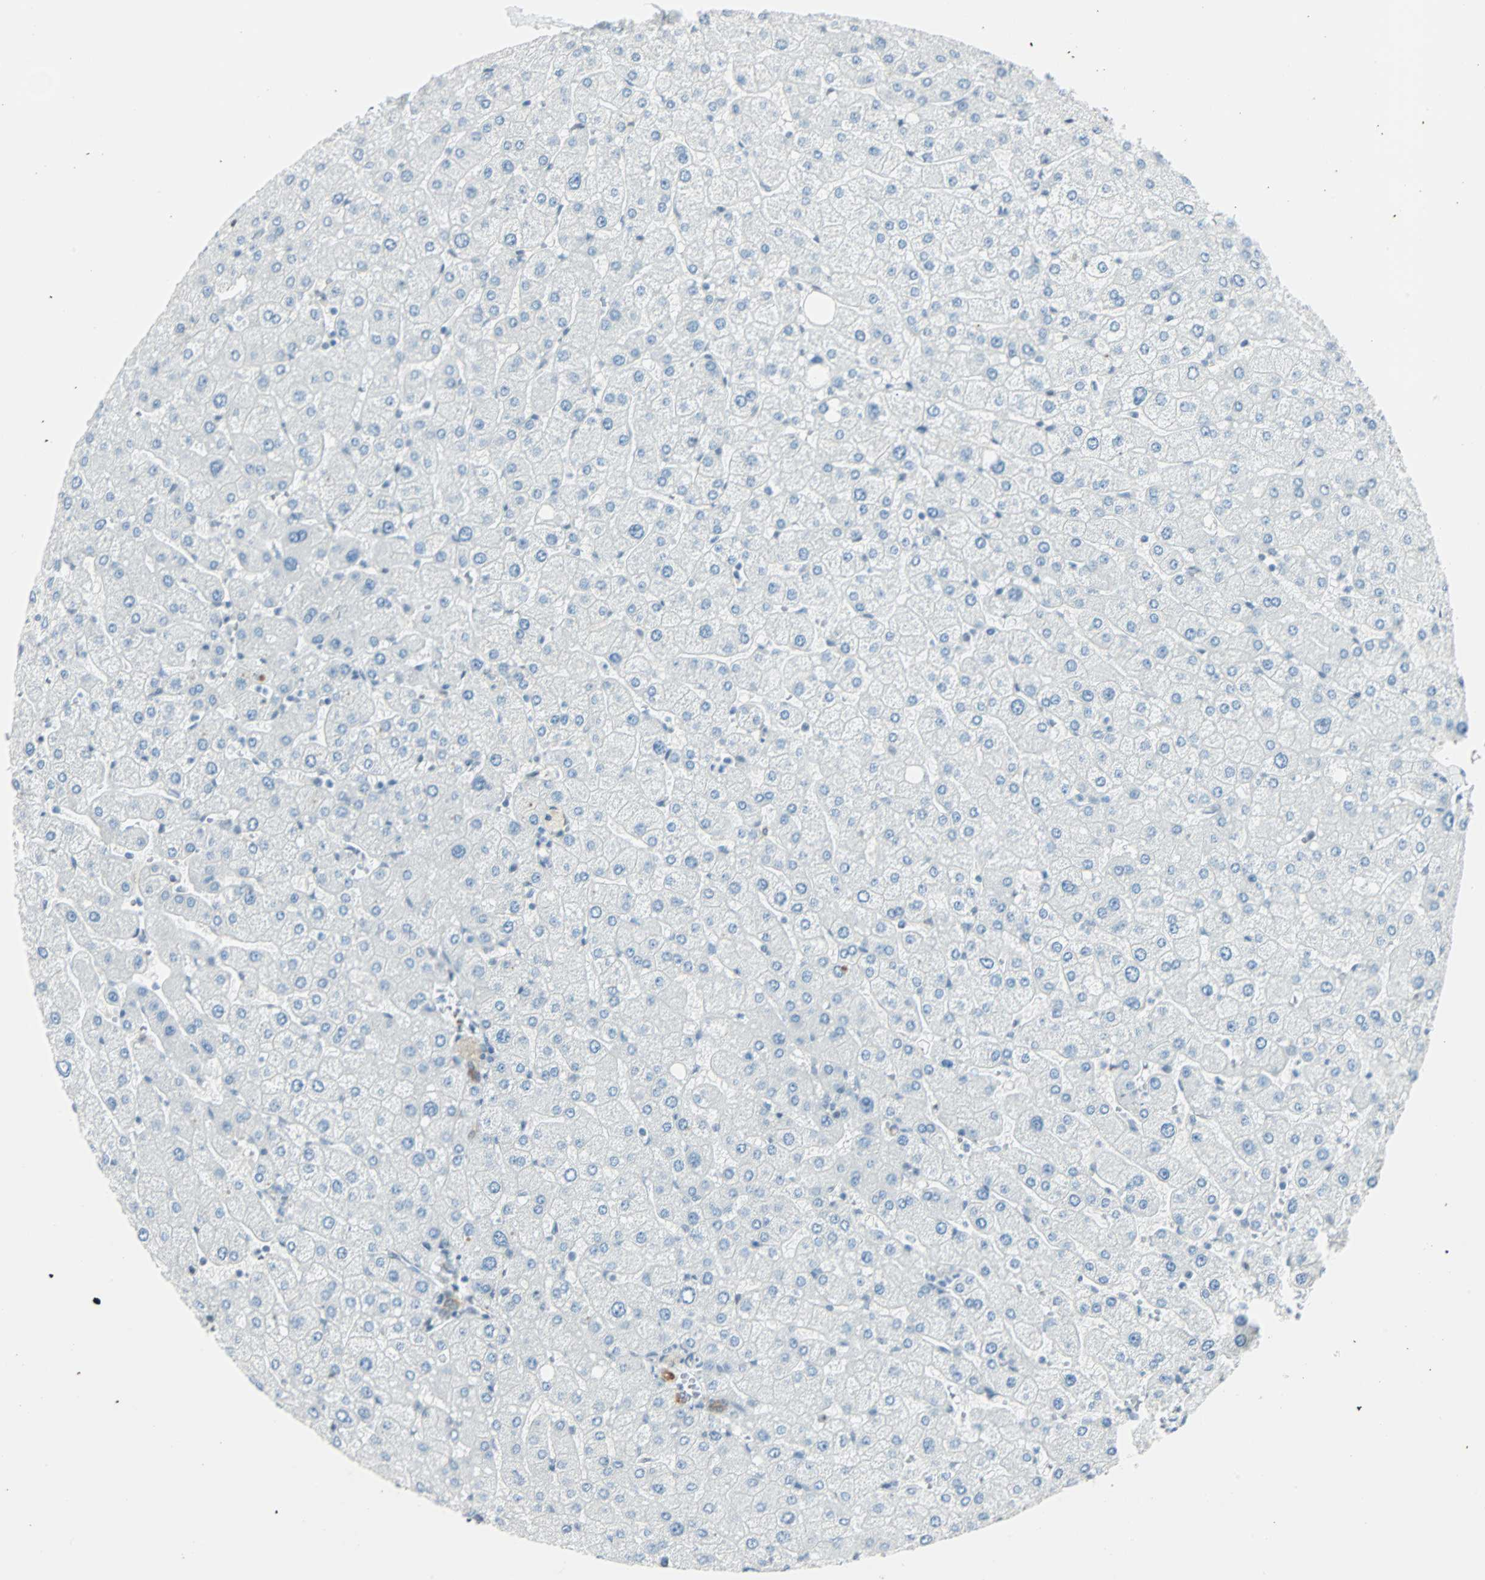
{"staining": {"intensity": "strong", "quantity": ">75%", "location": "cytoplasmic/membranous"}, "tissue": "liver", "cell_type": "Cholangiocytes", "image_type": "normal", "snomed": [{"axis": "morphology", "description": "Normal tissue, NOS"}, {"axis": "topography", "description": "Liver"}], "caption": "Protein expression by IHC shows strong cytoplasmic/membranous expression in approximately >75% of cholangiocytes in benign liver.", "gene": "NELFE", "patient": {"sex": "male", "age": 55}}